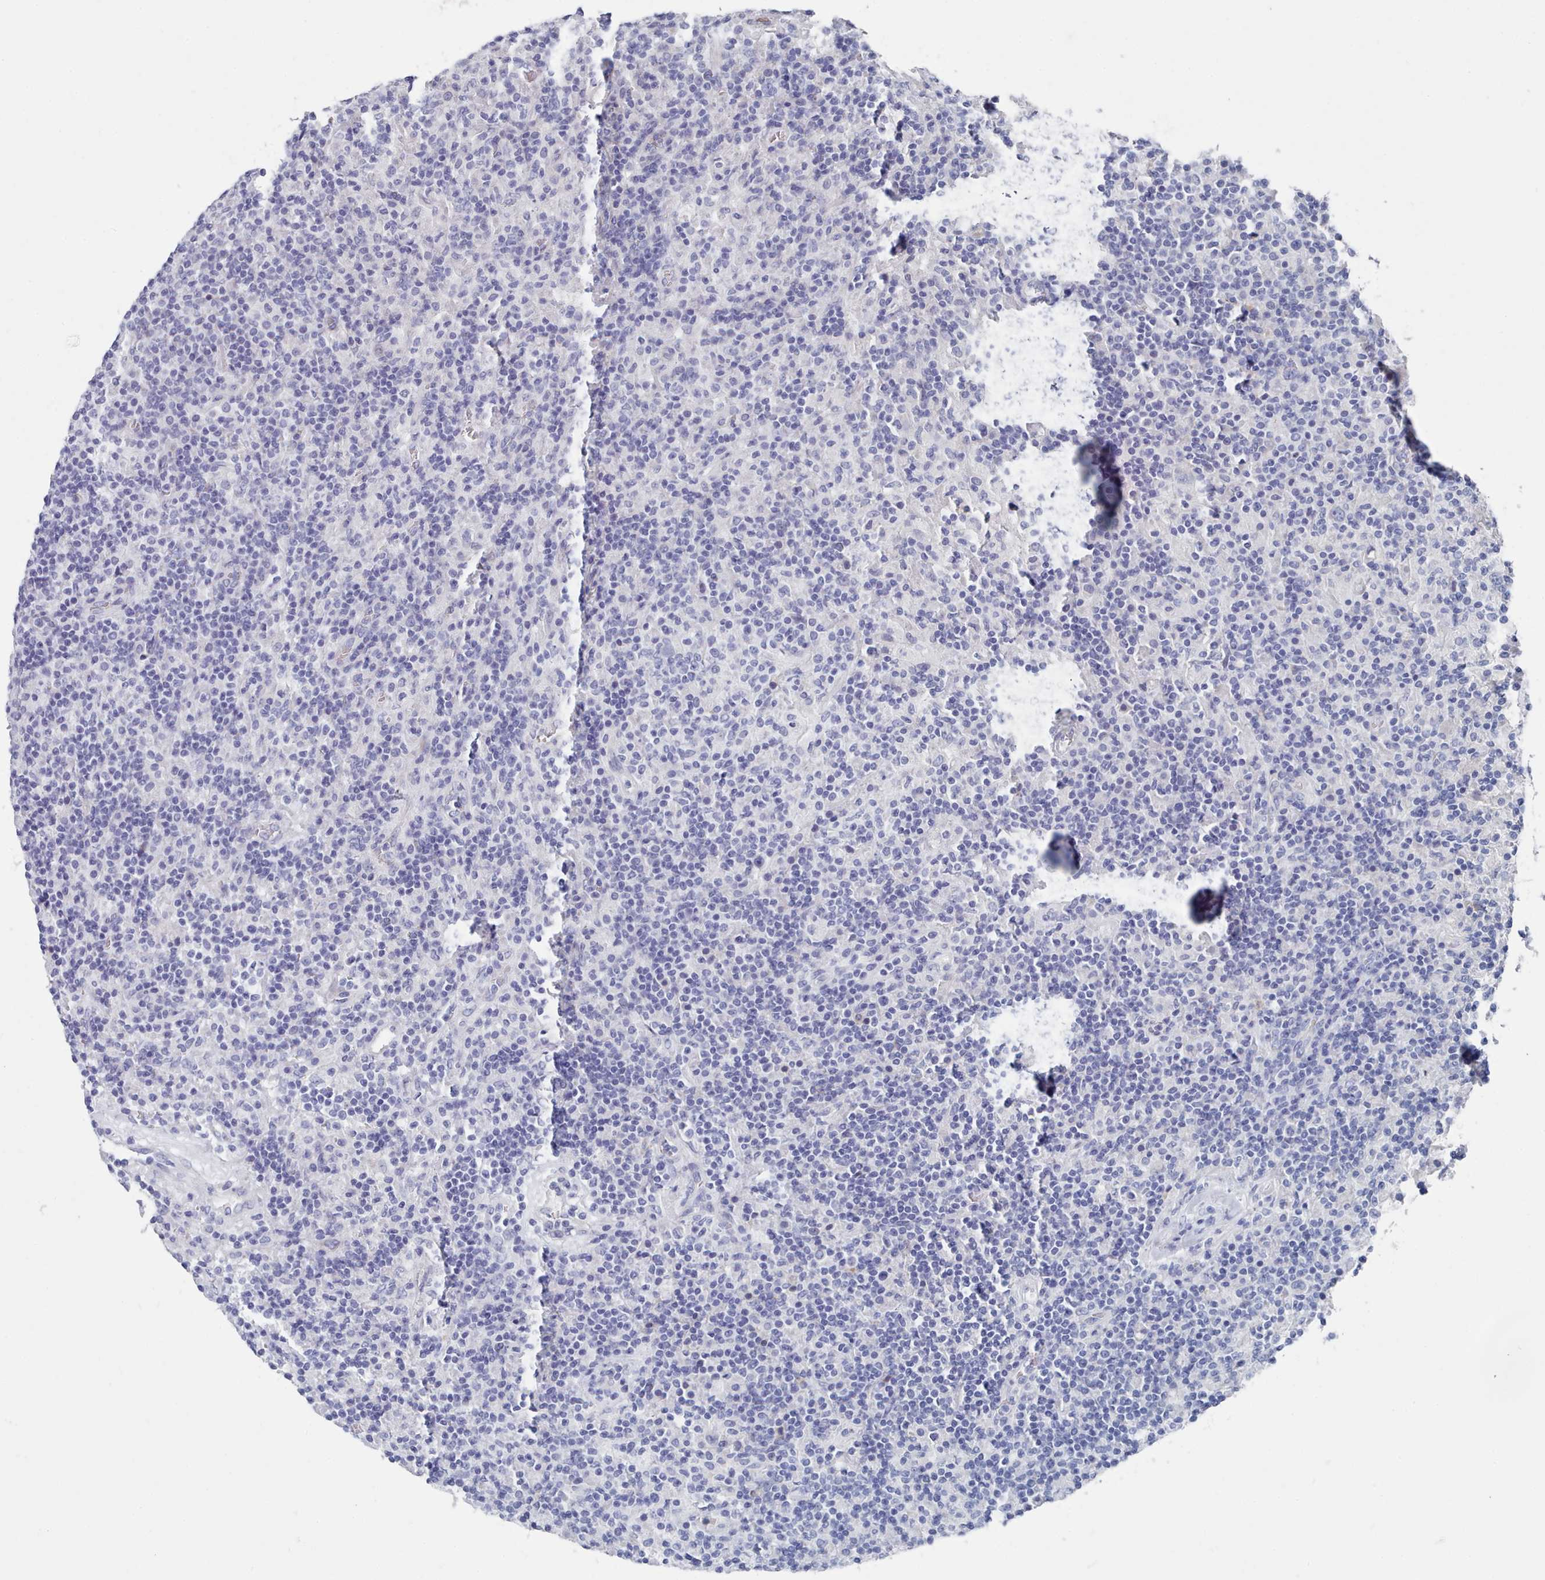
{"staining": {"intensity": "negative", "quantity": "none", "location": "none"}, "tissue": "lymphoma", "cell_type": "Tumor cells", "image_type": "cancer", "snomed": [{"axis": "morphology", "description": "Hodgkin's disease, NOS"}, {"axis": "topography", "description": "Lymph node"}], "caption": "Immunohistochemistry (IHC) micrograph of human Hodgkin's disease stained for a protein (brown), which displays no expression in tumor cells. (IHC, brightfield microscopy, high magnification).", "gene": "PDE4C", "patient": {"sex": "male", "age": 70}}